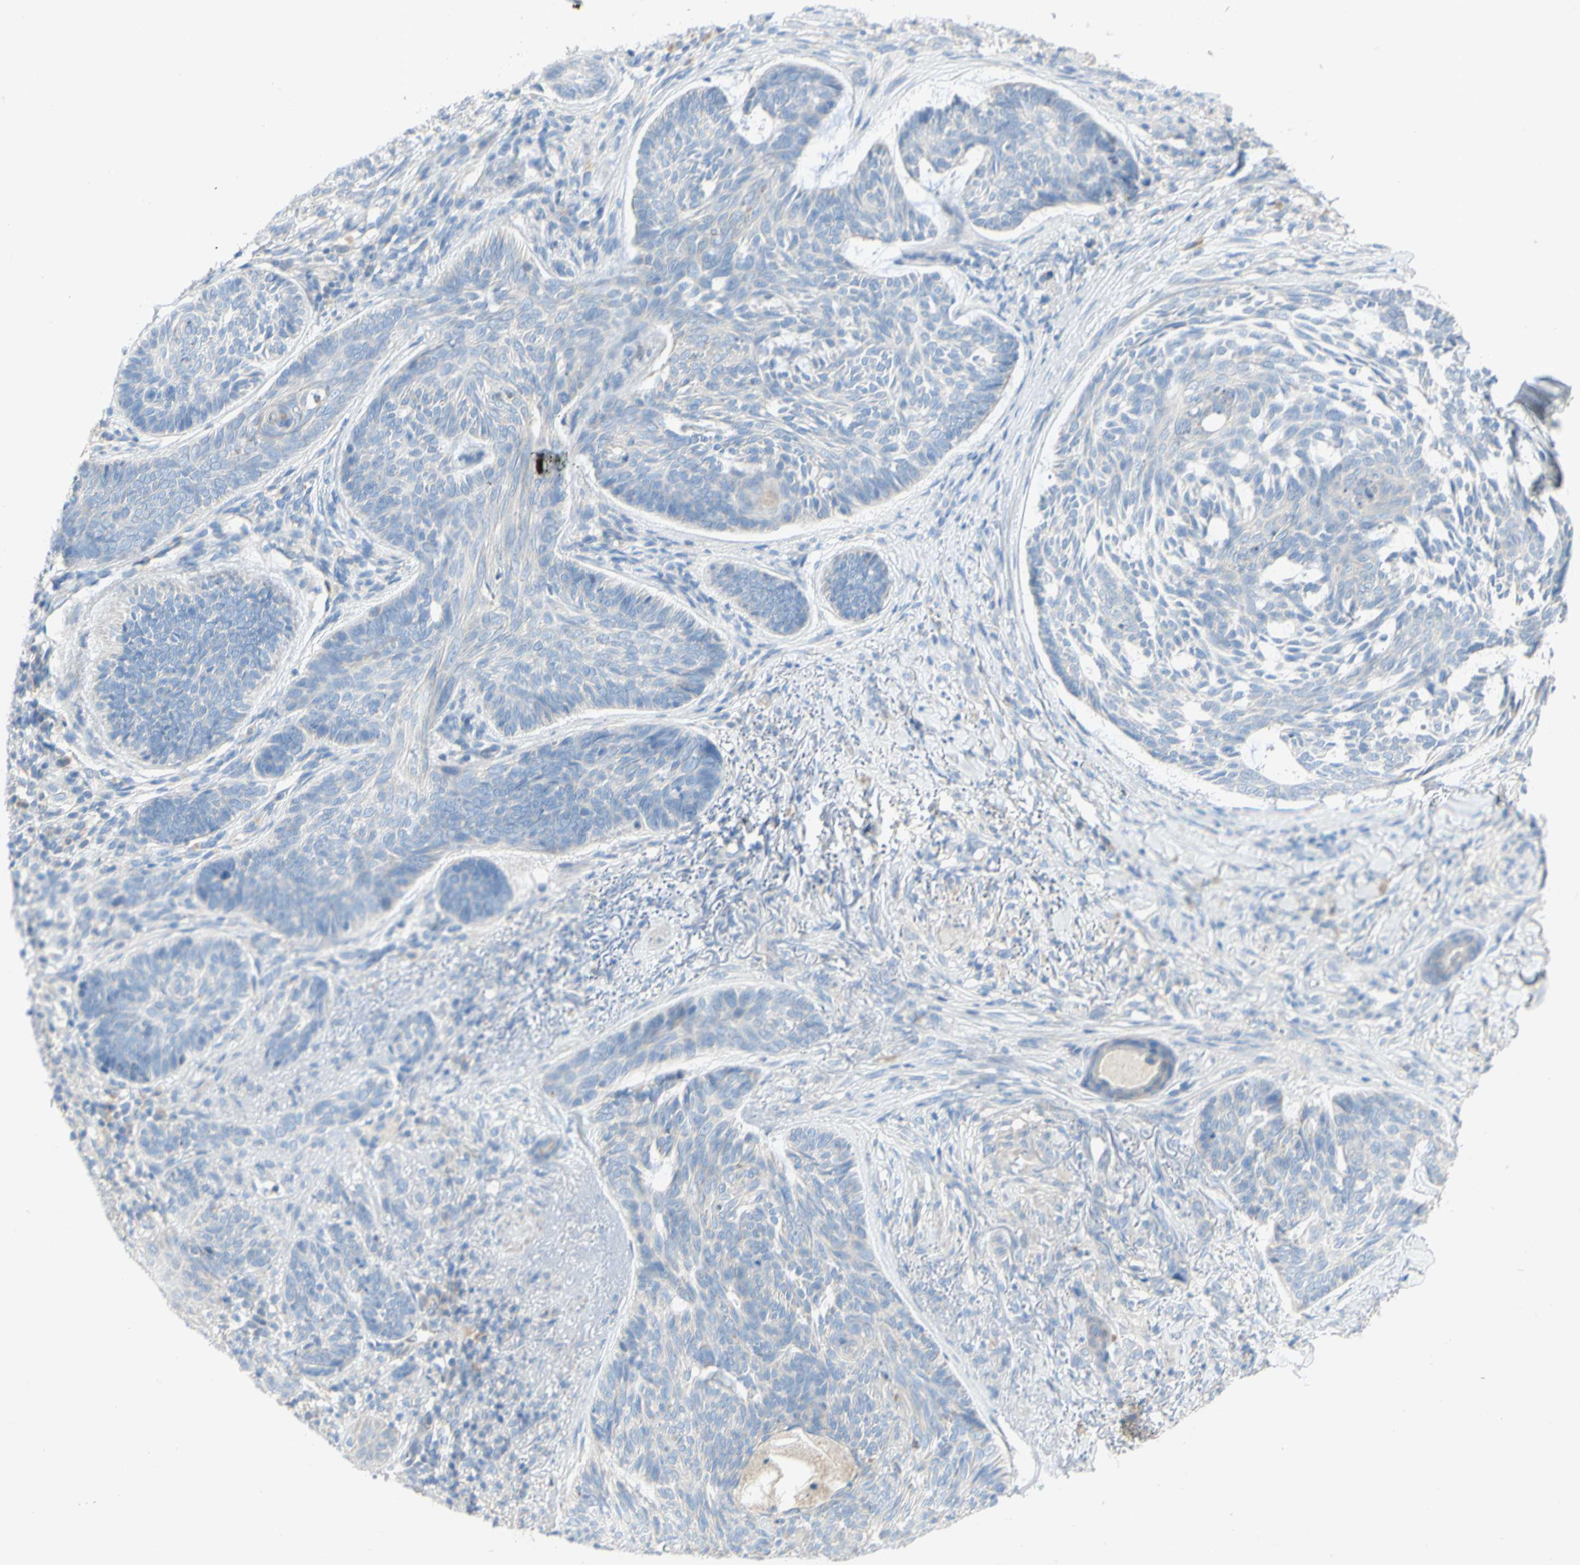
{"staining": {"intensity": "negative", "quantity": "none", "location": "none"}, "tissue": "skin cancer", "cell_type": "Tumor cells", "image_type": "cancer", "snomed": [{"axis": "morphology", "description": "Basal cell carcinoma"}, {"axis": "topography", "description": "Skin"}], "caption": "Skin basal cell carcinoma stained for a protein using immunohistochemistry (IHC) reveals no expression tumor cells.", "gene": "ACADL", "patient": {"sex": "male", "age": 43}}